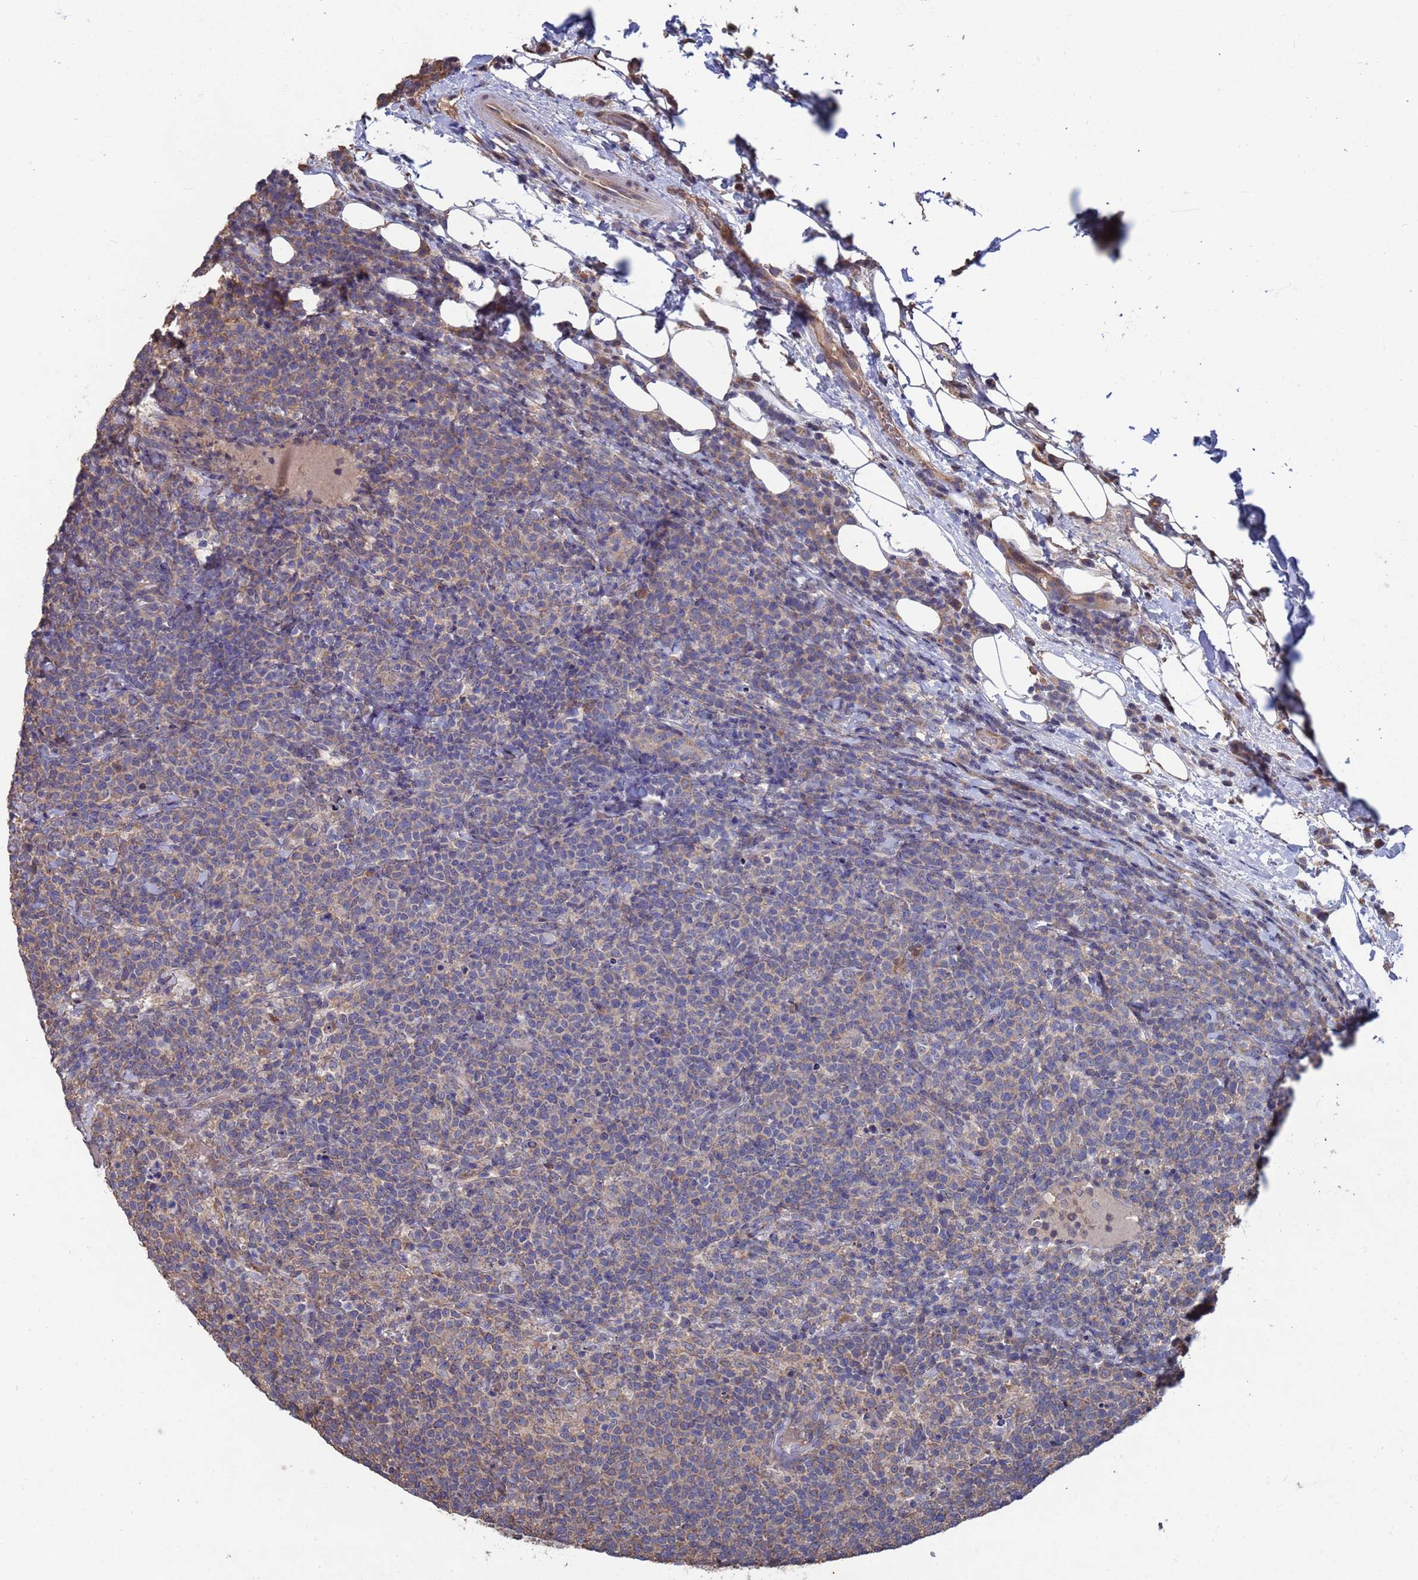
{"staining": {"intensity": "weak", "quantity": "<25%", "location": "cytoplasmic/membranous"}, "tissue": "lymphoma", "cell_type": "Tumor cells", "image_type": "cancer", "snomed": [{"axis": "morphology", "description": "Malignant lymphoma, non-Hodgkin's type, High grade"}, {"axis": "topography", "description": "Lymph node"}], "caption": "Tumor cells show no significant positivity in lymphoma.", "gene": "CFAP119", "patient": {"sex": "male", "age": 61}}